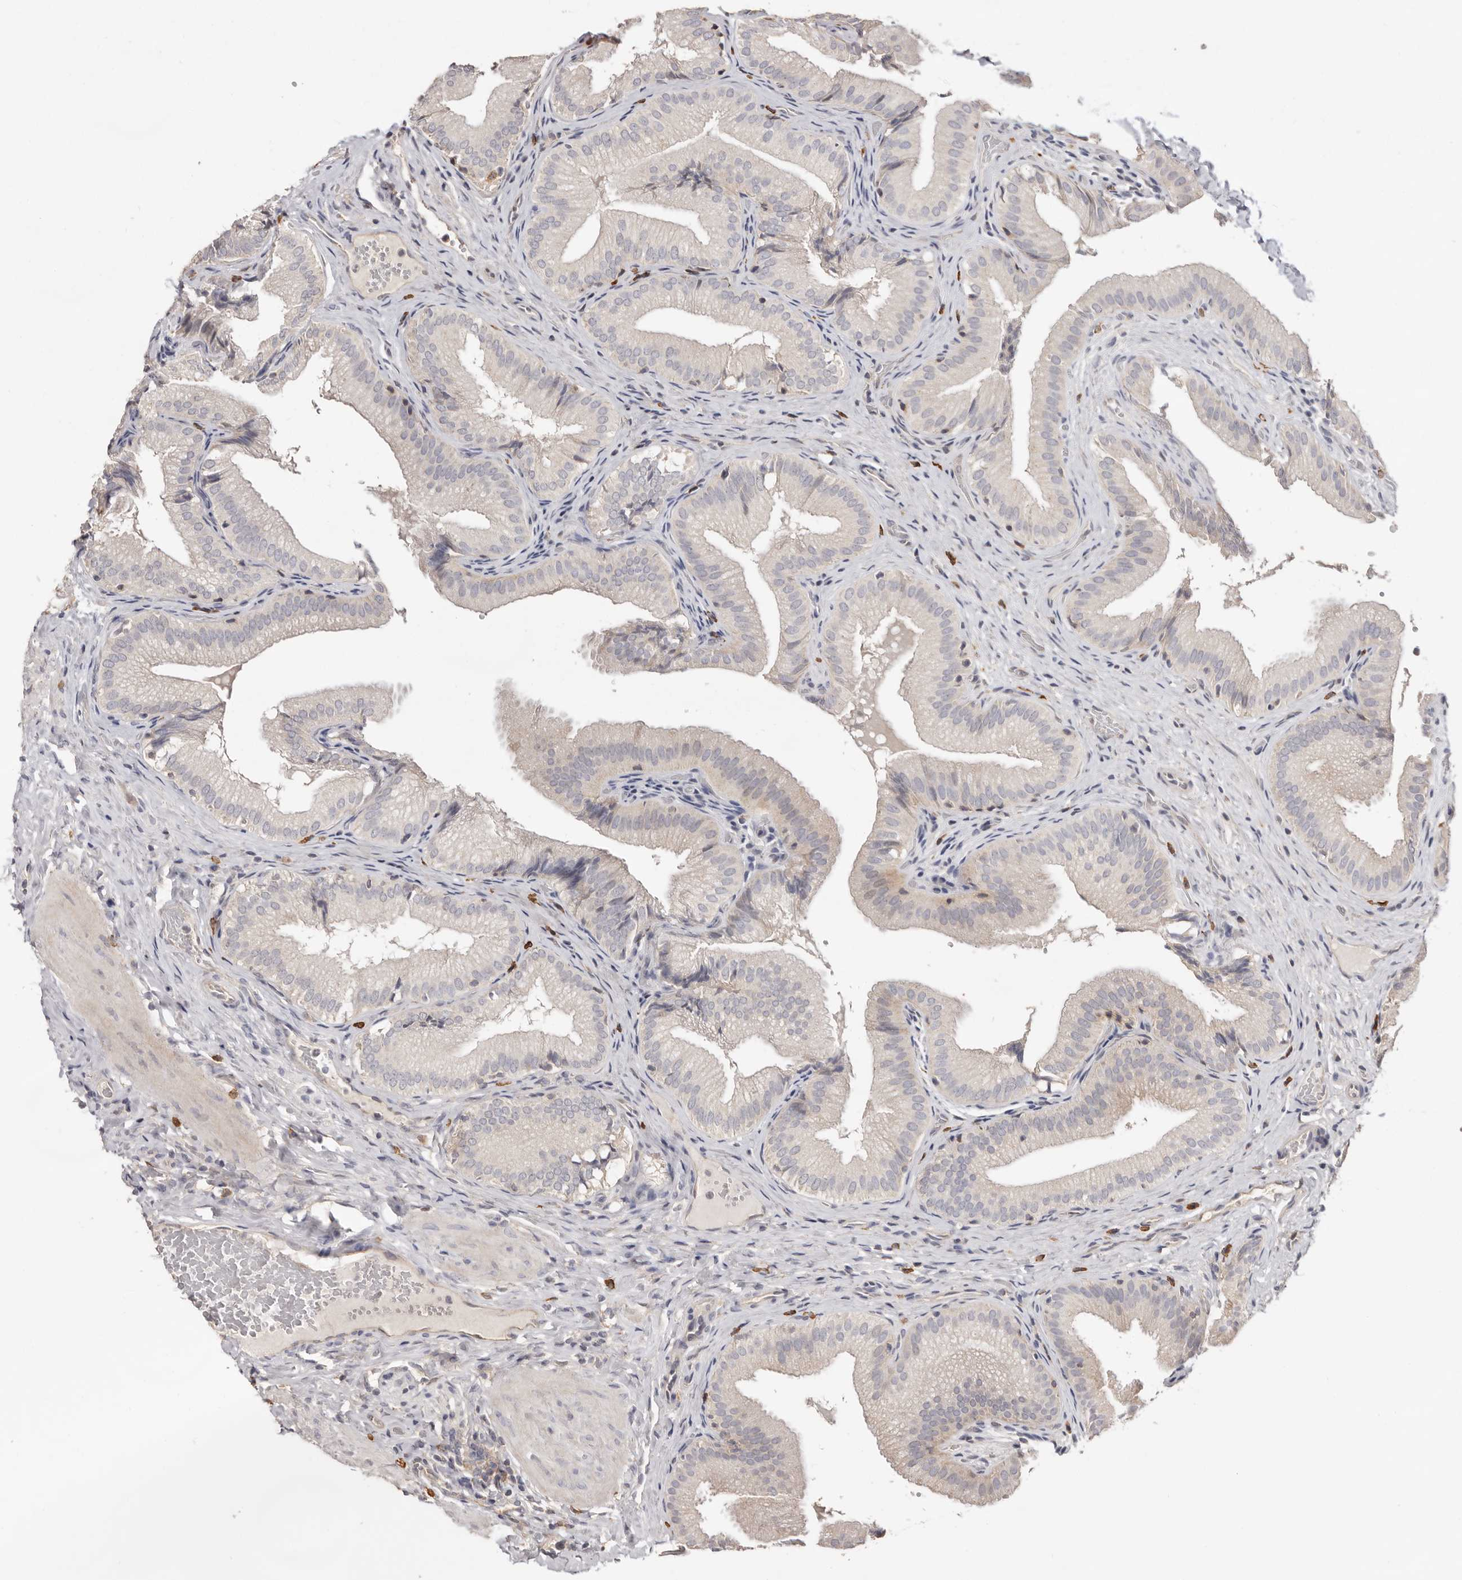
{"staining": {"intensity": "negative", "quantity": "none", "location": "none"}, "tissue": "gallbladder", "cell_type": "Glandular cells", "image_type": "normal", "snomed": [{"axis": "morphology", "description": "Normal tissue, NOS"}, {"axis": "topography", "description": "Gallbladder"}], "caption": "A photomicrograph of gallbladder stained for a protein displays no brown staining in glandular cells. Brightfield microscopy of immunohistochemistry (IHC) stained with DAB (brown) and hematoxylin (blue), captured at high magnification.", "gene": "MMACHC", "patient": {"sex": "female", "age": 30}}